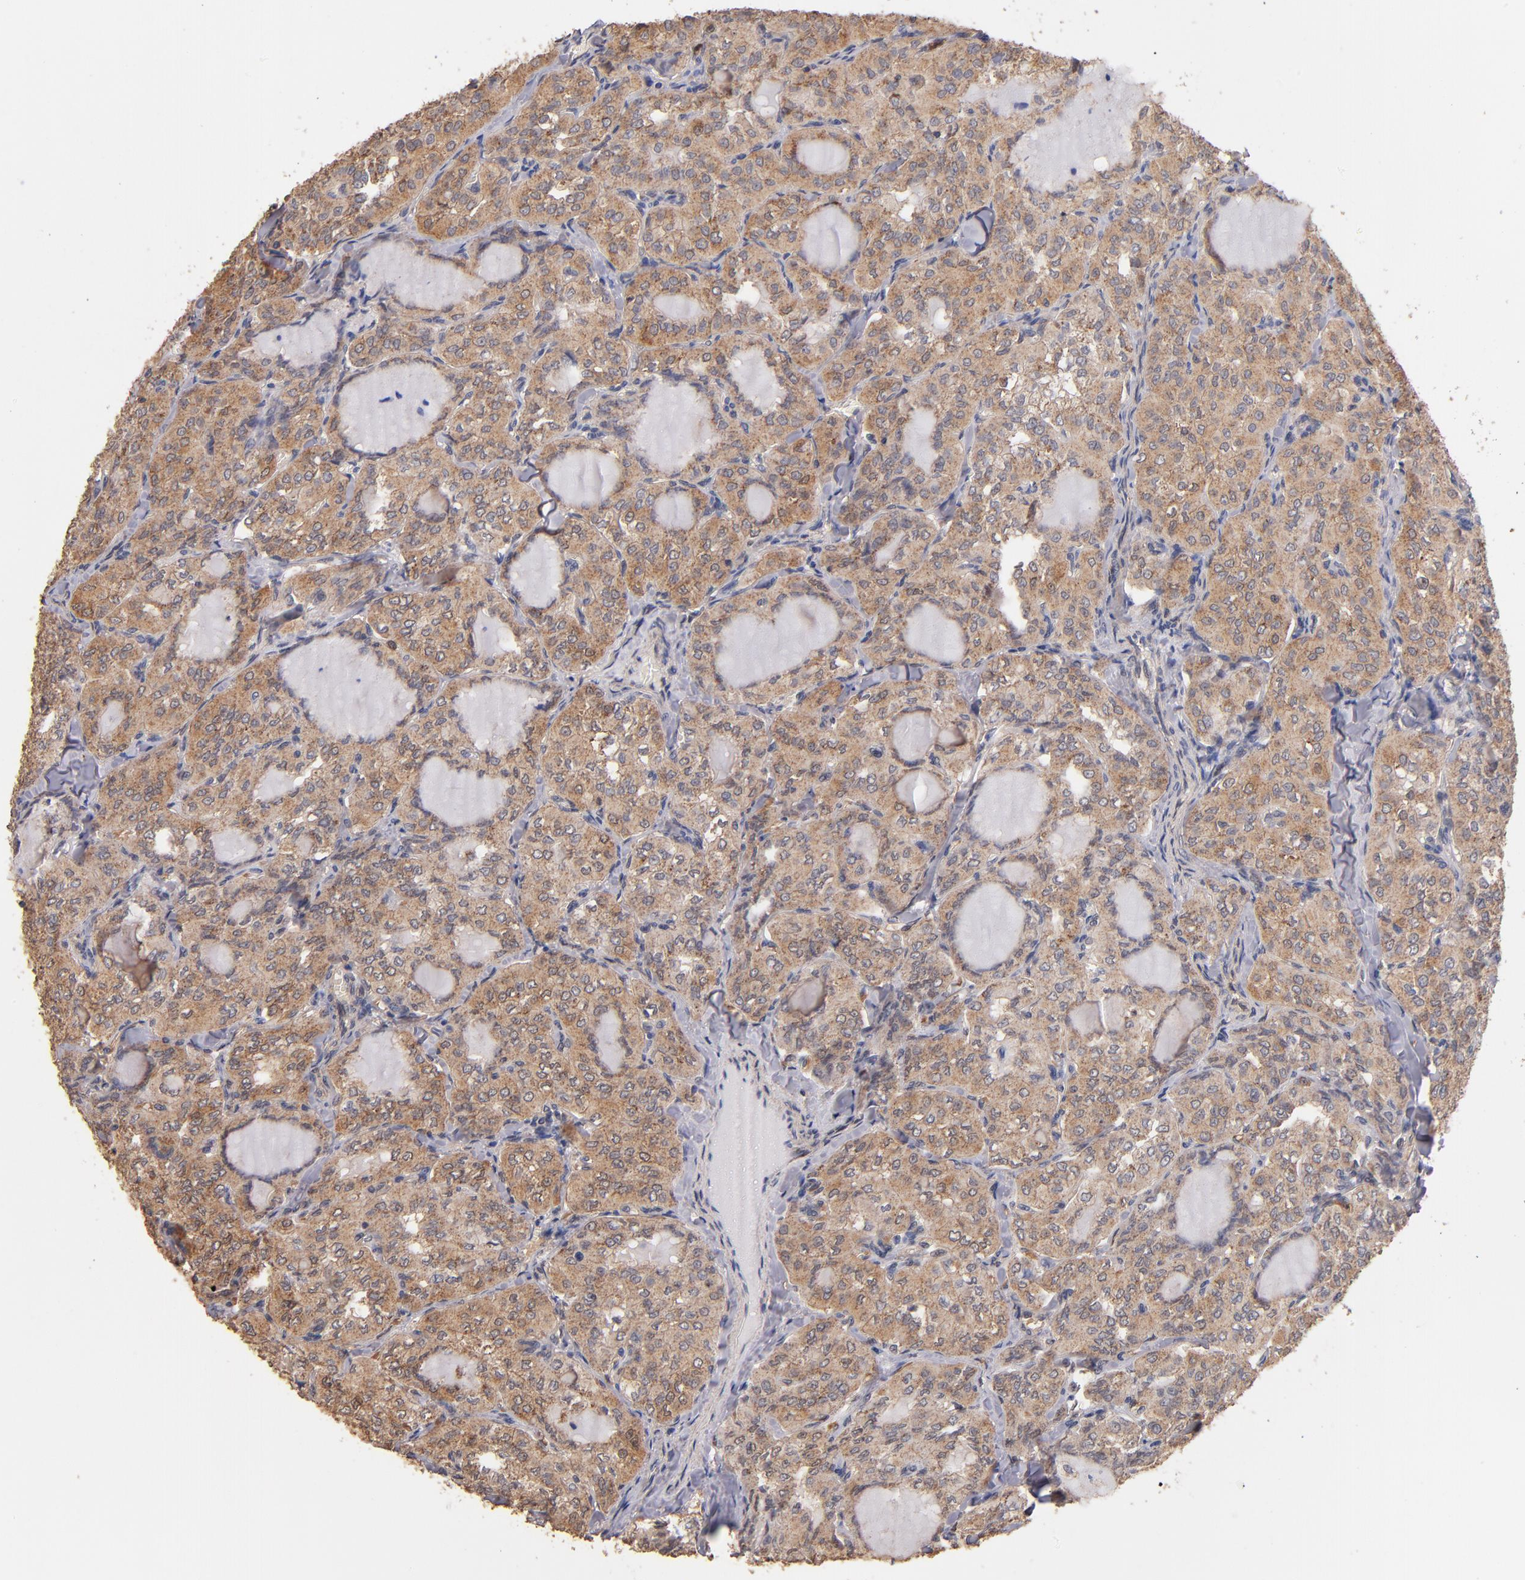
{"staining": {"intensity": "moderate", "quantity": ">75%", "location": "cytoplasmic/membranous"}, "tissue": "thyroid cancer", "cell_type": "Tumor cells", "image_type": "cancer", "snomed": [{"axis": "morphology", "description": "Papillary adenocarcinoma, NOS"}, {"axis": "topography", "description": "Thyroid gland"}], "caption": "Immunohistochemical staining of human thyroid papillary adenocarcinoma displays moderate cytoplasmic/membranous protein positivity in approximately >75% of tumor cells. (DAB = brown stain, brightfield microscopy at high magnification).", "gene": "RO60", "patient": {"sex": "male", "age": 20}}